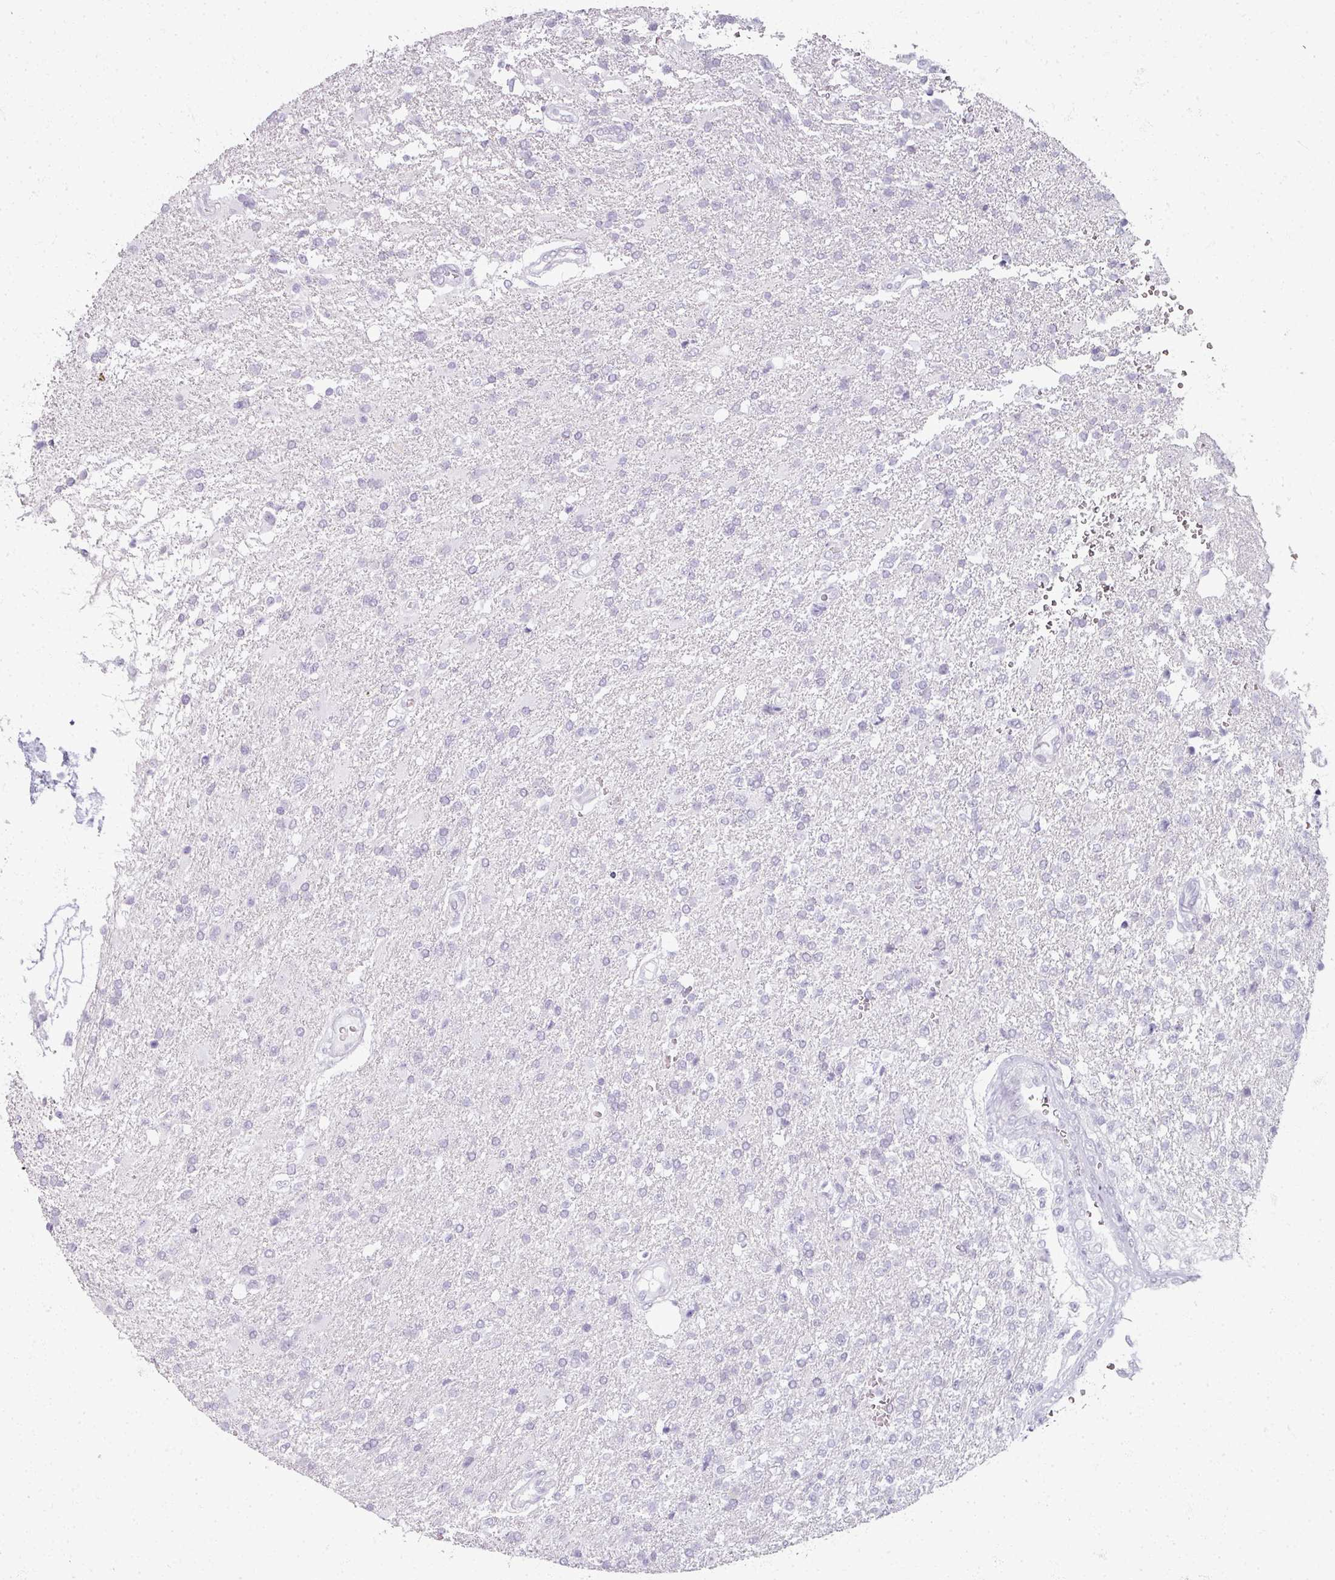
{"staining": {"intensity": "negative", "quantity": "none", "location": "none"}, "tissue": "glioma", "cell_type": "Tumor cells", "image_type": "cancer", "snomed": [{"axis": "morphology", "description": "Glioma, malignant, High grade"}, {"axis": "topography", "description": "Brain"}], "caption": "Protein analysis of malignant glioma (high-grade) exhibits no significant staining in tumor cells.", "gene": "RFPL2", "patient": {"sex": "male", "age": 56}}